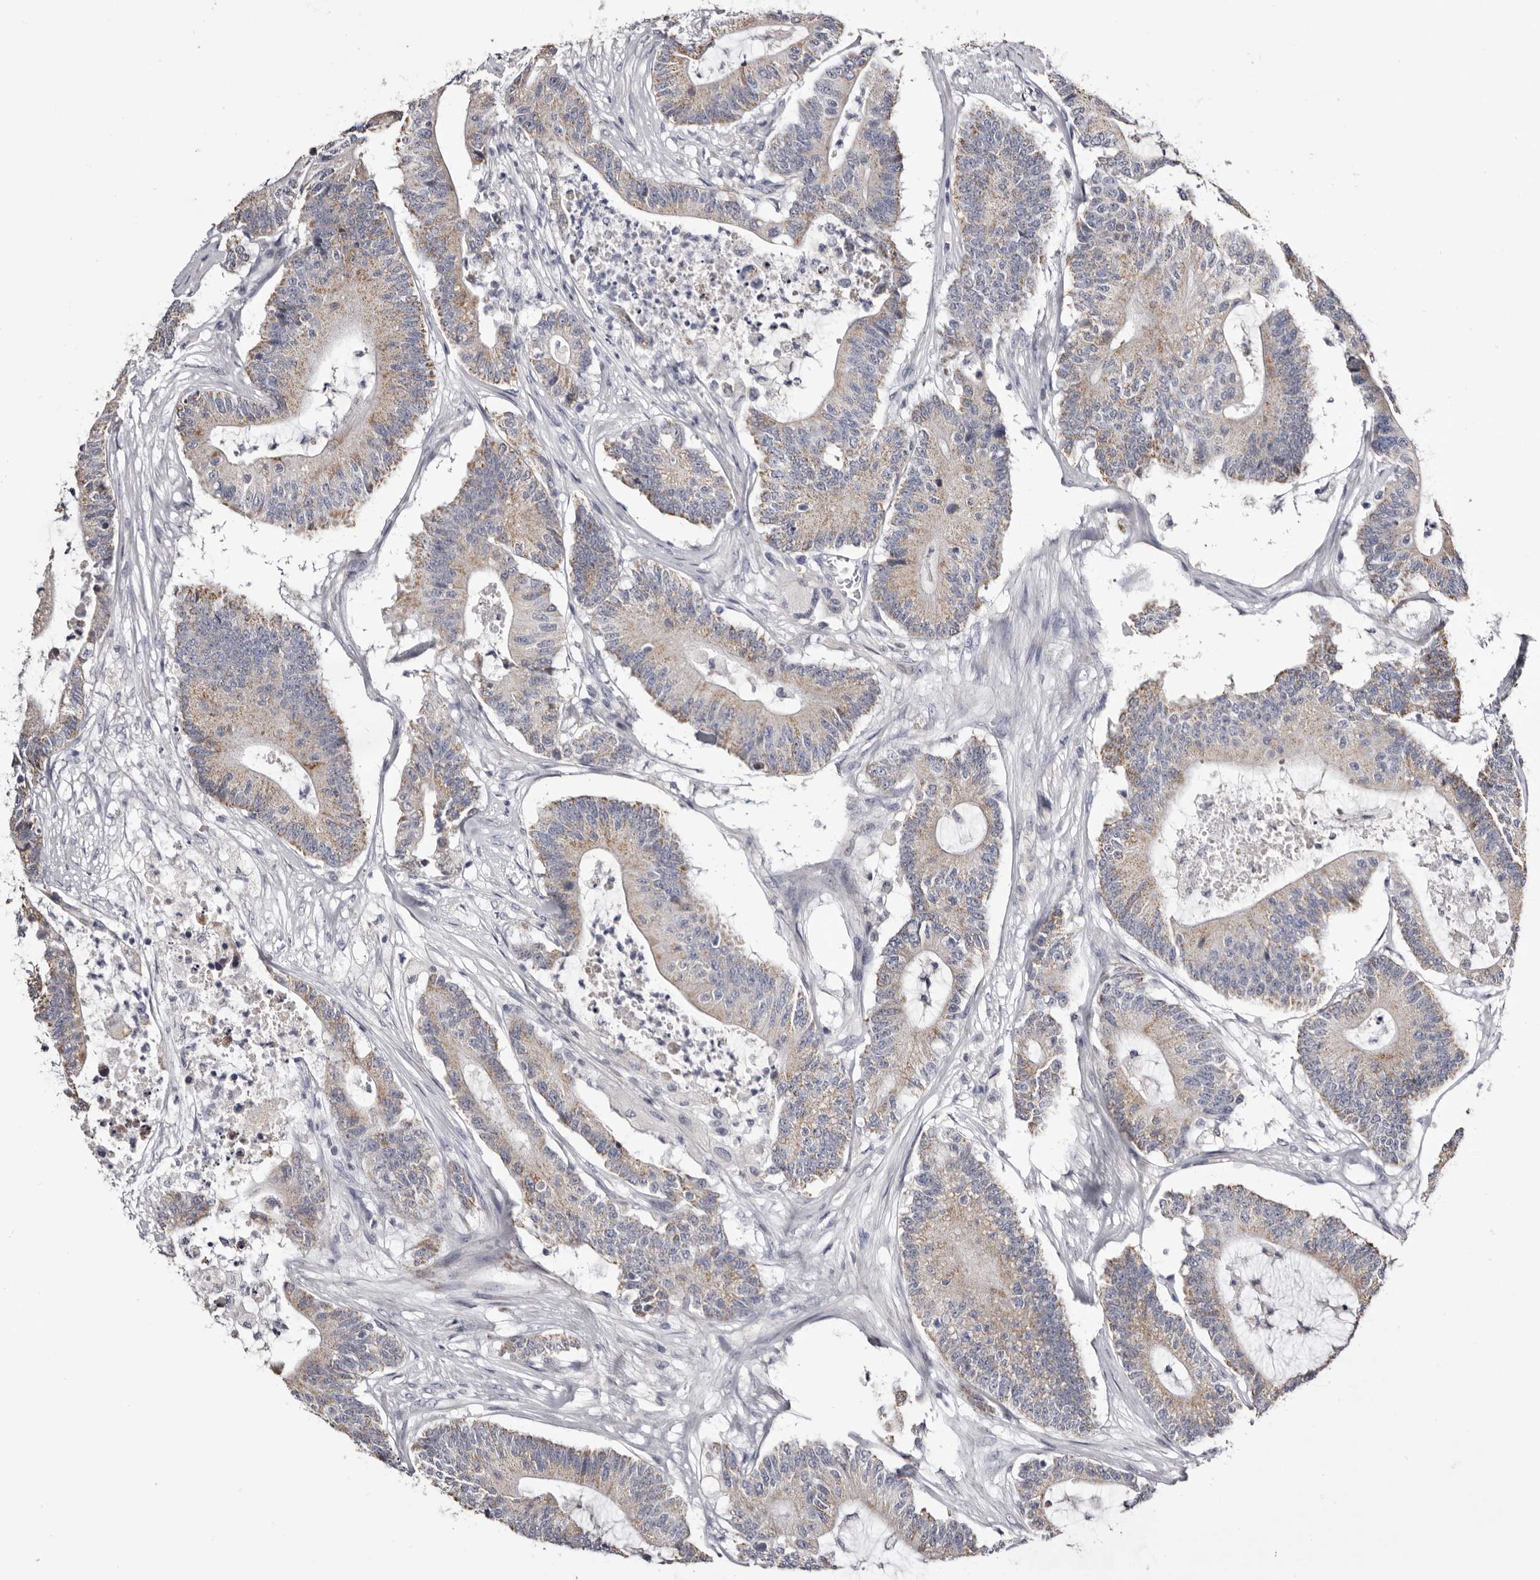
{"staining": {"intensity": "weak", "quantity": "25%-75%", "location": "cytoplasmic/membranous"}, "tissue": "colorectal cancer", "cell_type": "Tumor cells", "image_type": "cancer", "snomed": [{"axis": "morphology", "description": "Adenocarcinoma, NOS"}, {"axis": "topography", "description": "Colon"}], "caption": "Colorectal cancer (adenocarcinoma) stained with a brown dye reveals weak cytoplasmic/membranous positive positivity in approximately 25%-75% of tumor cells.", "gene": "CASQ1", "patient": {"sex": "female", "age": 84}}